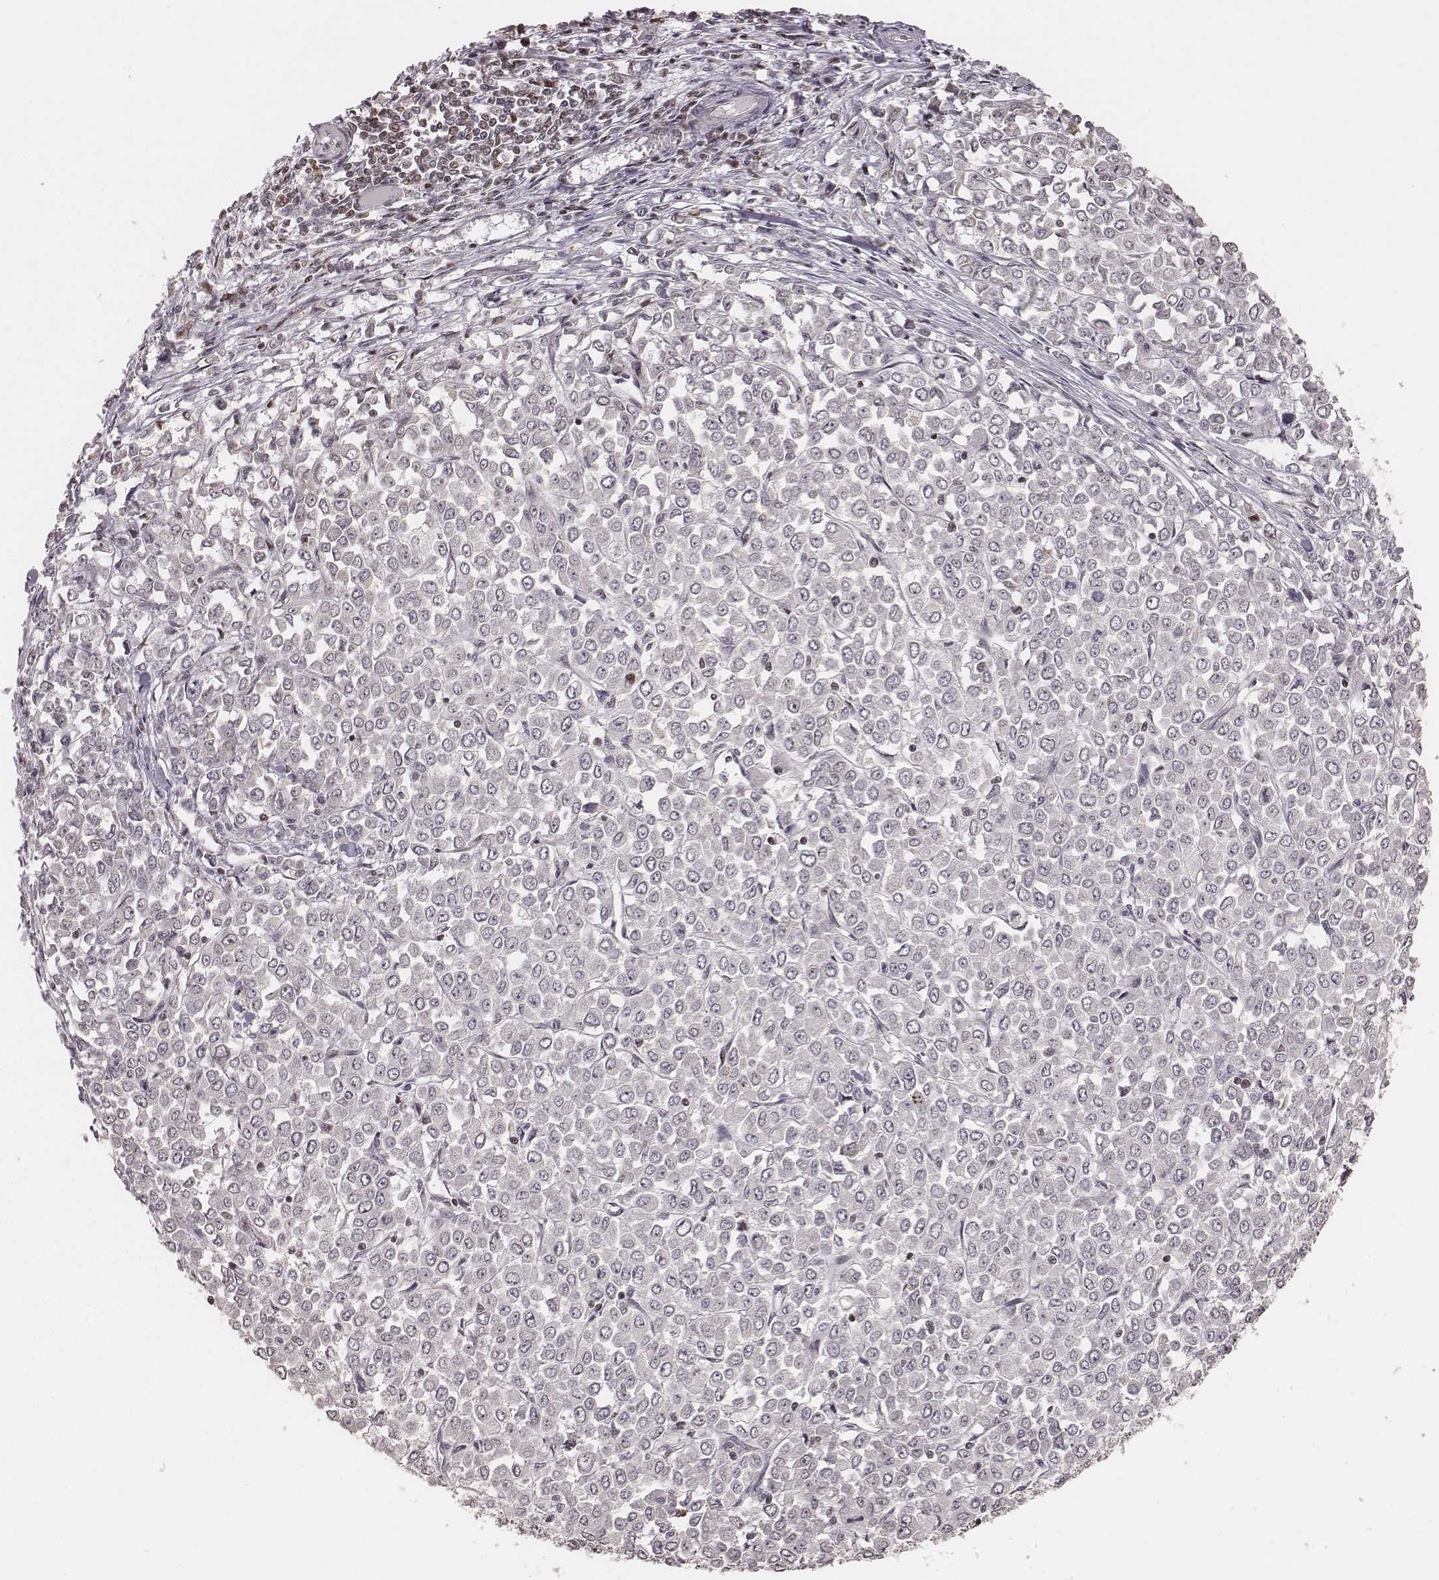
{"staining": {"intensity": "strong", "quantity": "25%-75%", "location": "cytoplasmic/membranous"}, "tissue": "stomach cancer", "cell_type": "Tumor cells", "image_type": "cancer", "snomed": [{"axis": "morphology", "description": "Adenocarcinoma, NOS"}, {"axis": "topography", "description": "Stomach, upper"}], "caption": "Stomach adenocarcinoma stained with a protein marker exhibits strong staining in tumor cells.", "gene": "WDR59", "patient": {"sex": "male", "age": 70}}